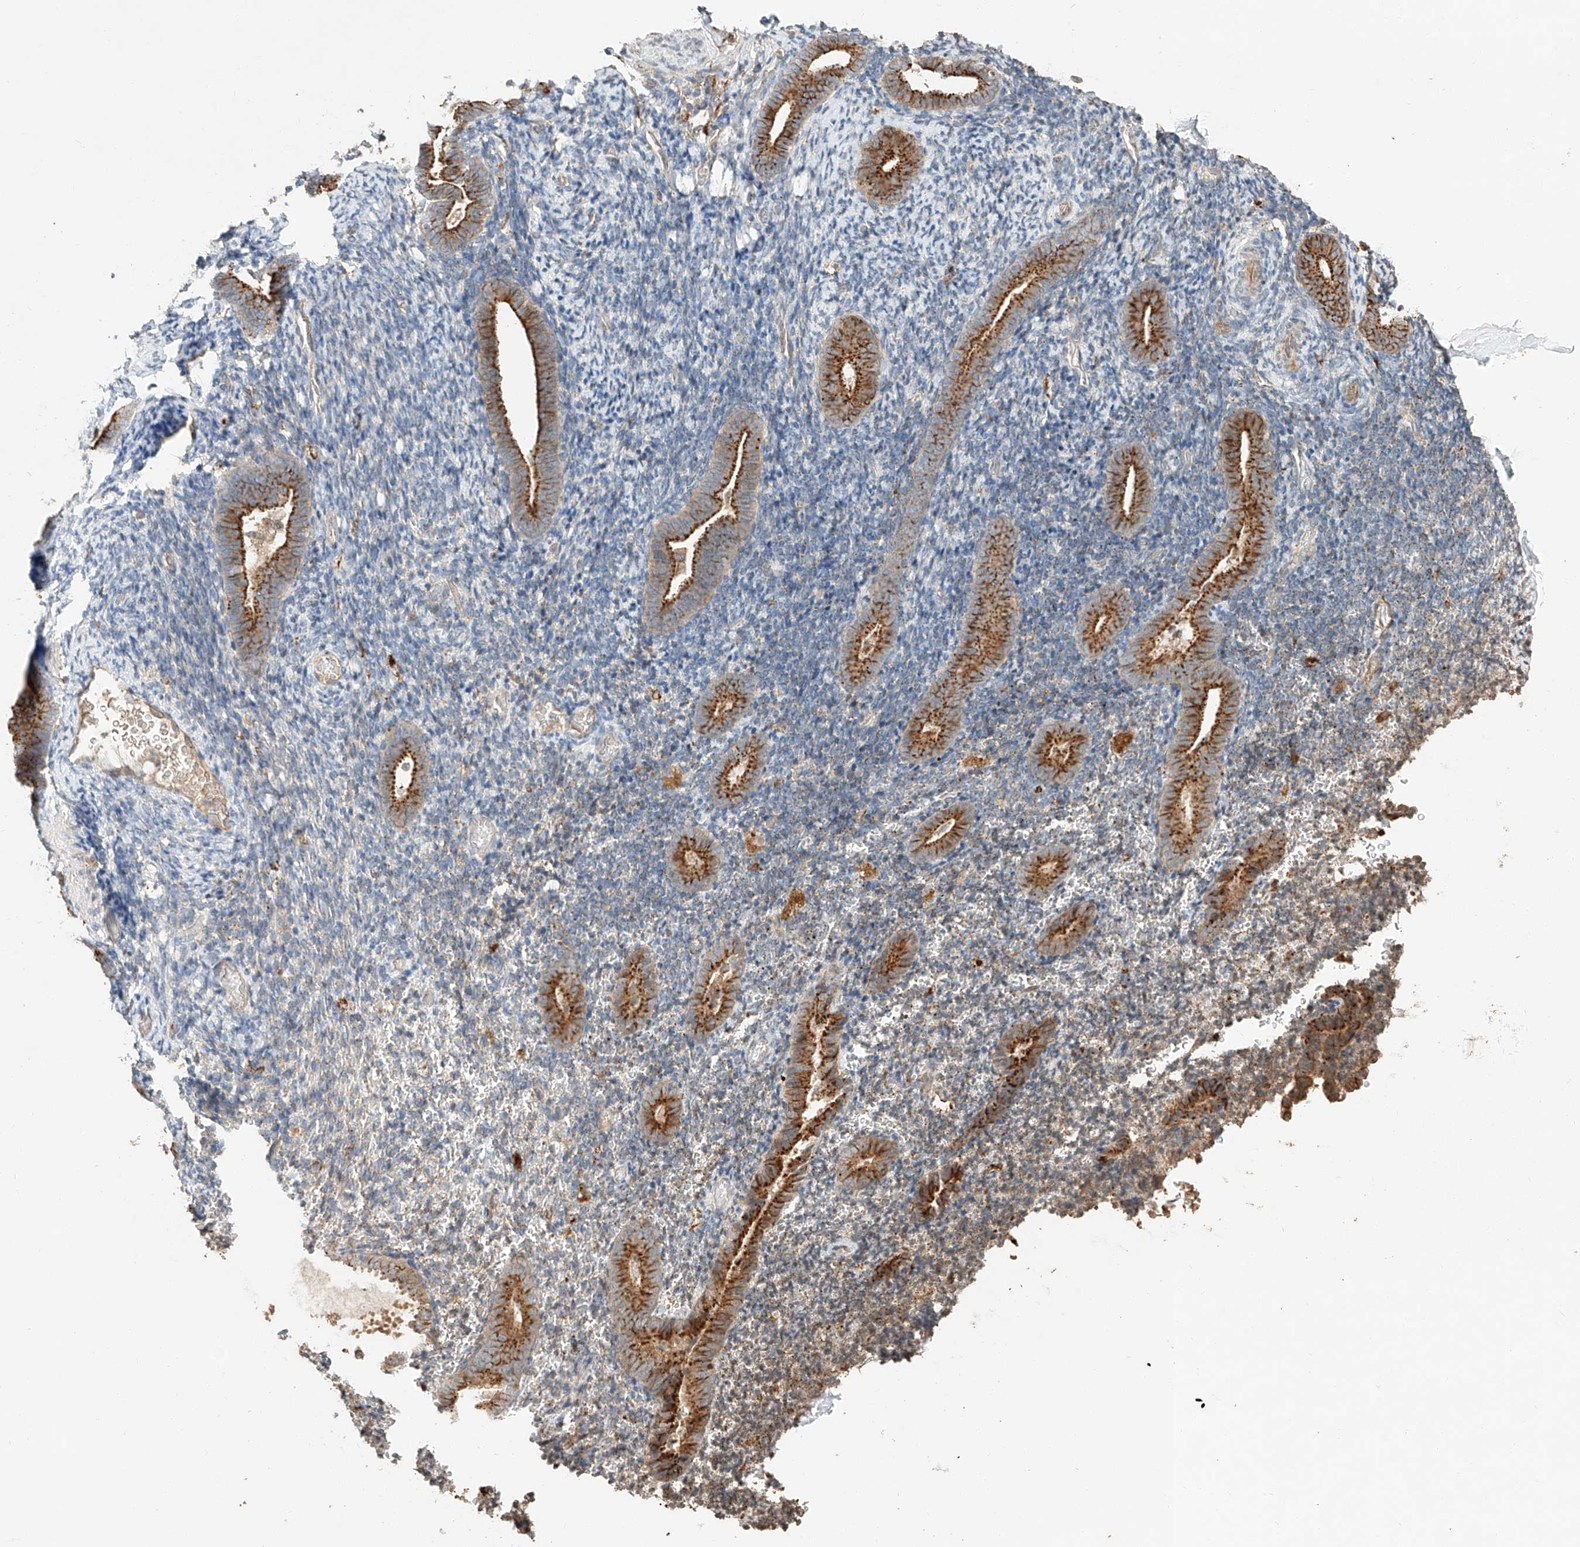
{"staining": {"intensity": "negative", "quantity": "none", "location": "none"}, "tissue": "endometrium", "cell_type": "Cells in endometrial stroma", "image_type": "normal", "snomed": [{"axis": "morphology", "description": "Normal tissue, NOS"}, {"axis": "topography", "description": "Endometrium"}], "caption": "A micrograph of endometrium stained for a protein shows no brown staining in cells in endometrial stroma. (Brightfield microscopy of DAB immunohistochemistry at high magnification).", "gene": "SUSD6", "patient": {"sex": "female", "age": 51}}